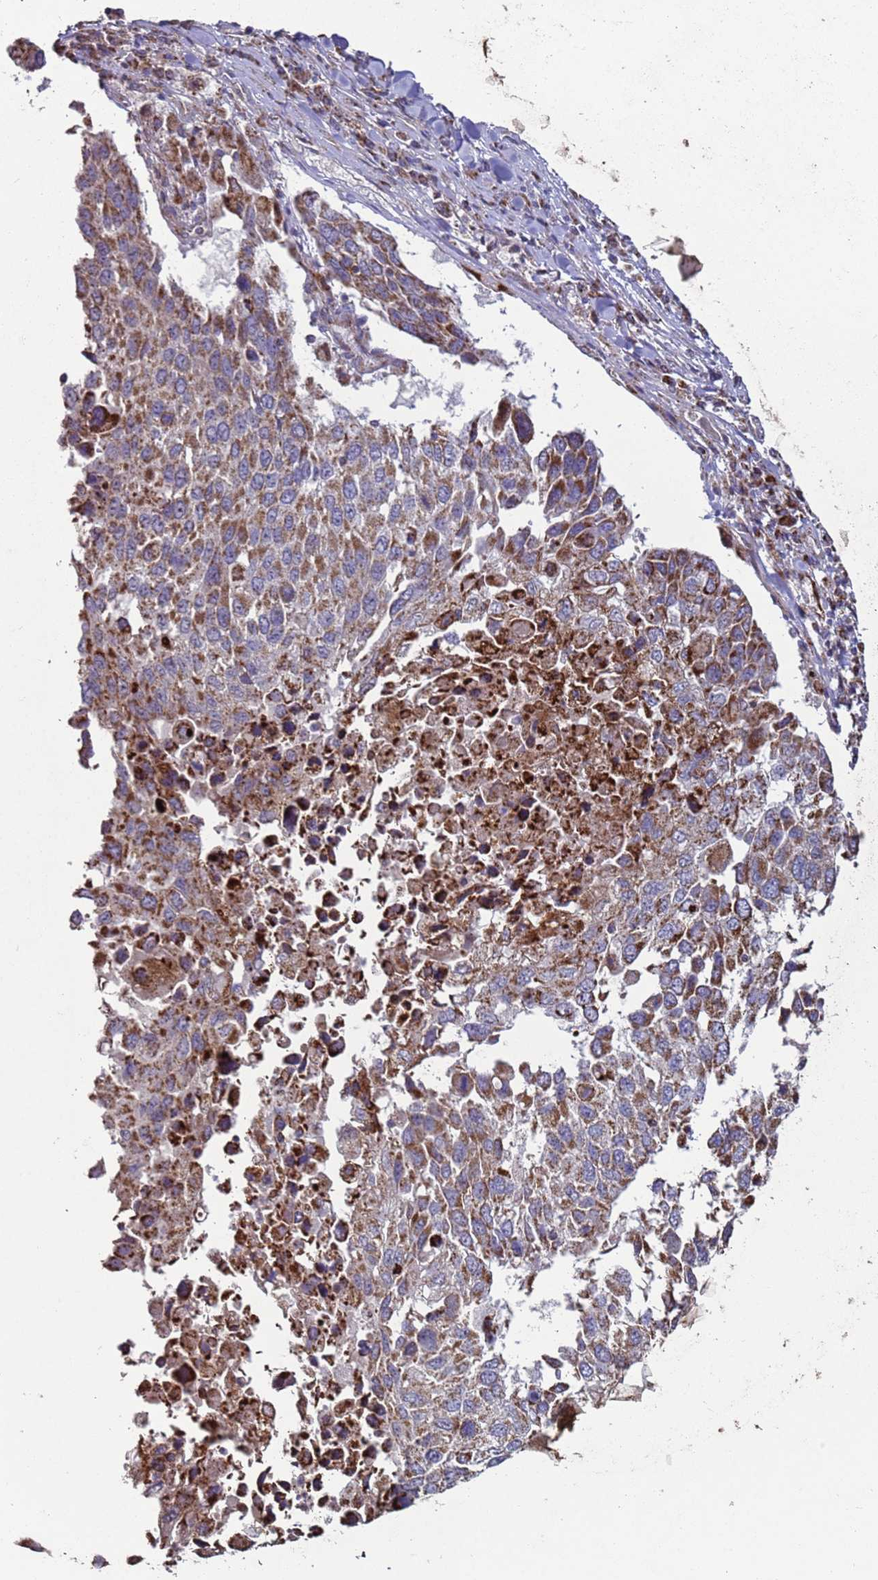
{"staining": {"intensity": "moderate", "quantity": "25%-75%", "location": "cytoplasmic/membranous"}, "tissue": "lung cancer", "cell_type": "Tumor cells", "image_type": "cancer", "snomed": [{"axis": "morphology", "description": "Squamous cell carcinoma, NOS"}, {"axis": "topography", "description": "Lung"}], "caption": "A brown stain shows moderate cytoplasmic/membranous staining of a protein in human squamous cell carcinoma (lung) tumor cells. (brown staining indicates protein expression, while blue staining denotes nuclei).", "gene": "FBXO33", "patient": {"sex": "male", "age": 65}}